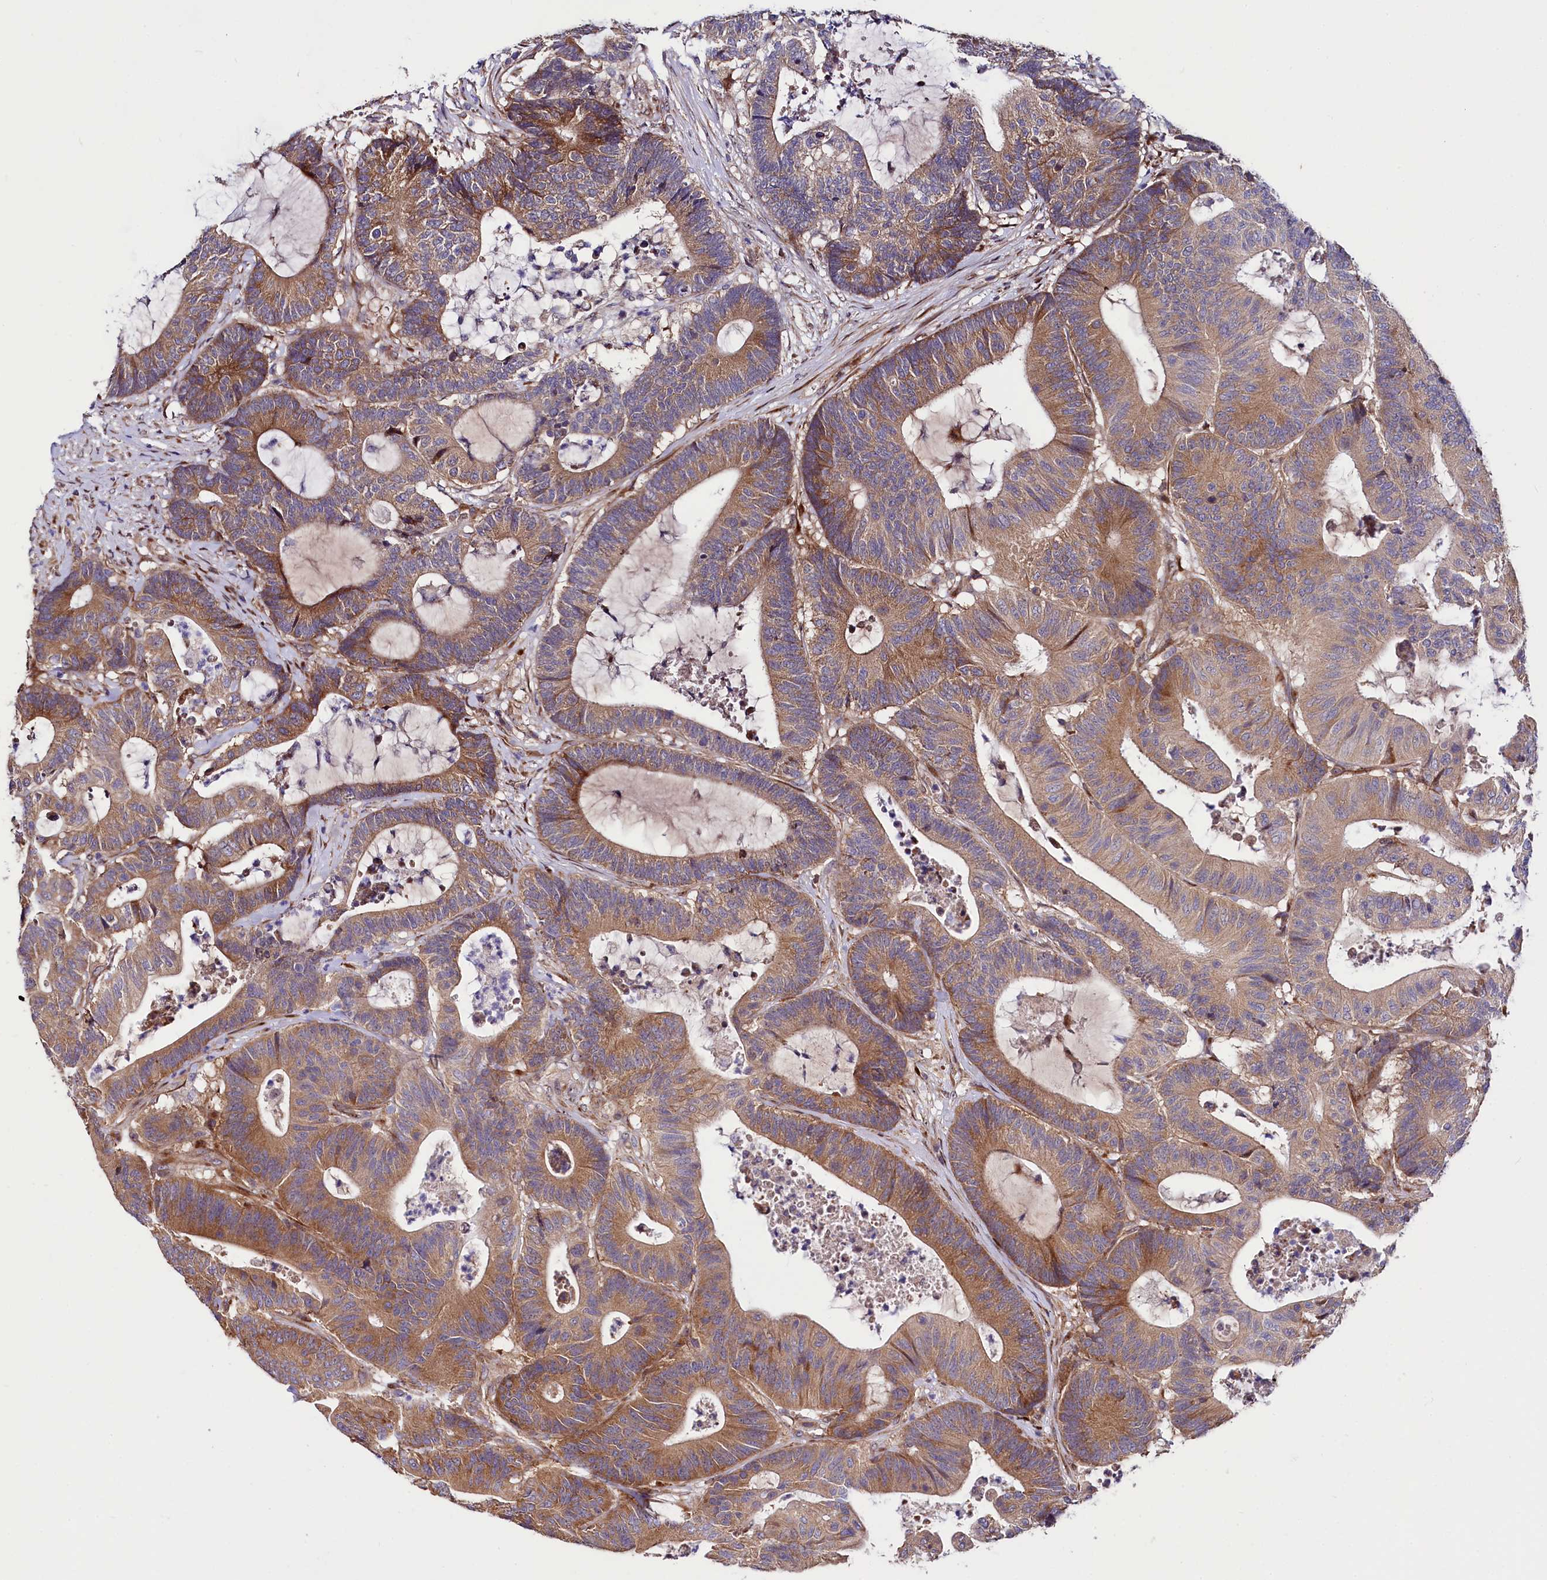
{"staining": {"intensity": "moderate", "quantity": ">75%", "location": "cytoplasmic/membranous"}, "tissue": "colorectal cancer", "cell_type": "Tumor cells", "image_type": "cancer", "snomed": [{"axis": "morphology", "description": "Adenocarcinoma, NOS"}, {"axis": "topography", "description": "Colon"}], "caption": "Colorectal cancer stained with a protein marker displays moderate staining in tumor cells.", "gene": "PDZRN3", "patient": {"sex": "female", "age": 84}}